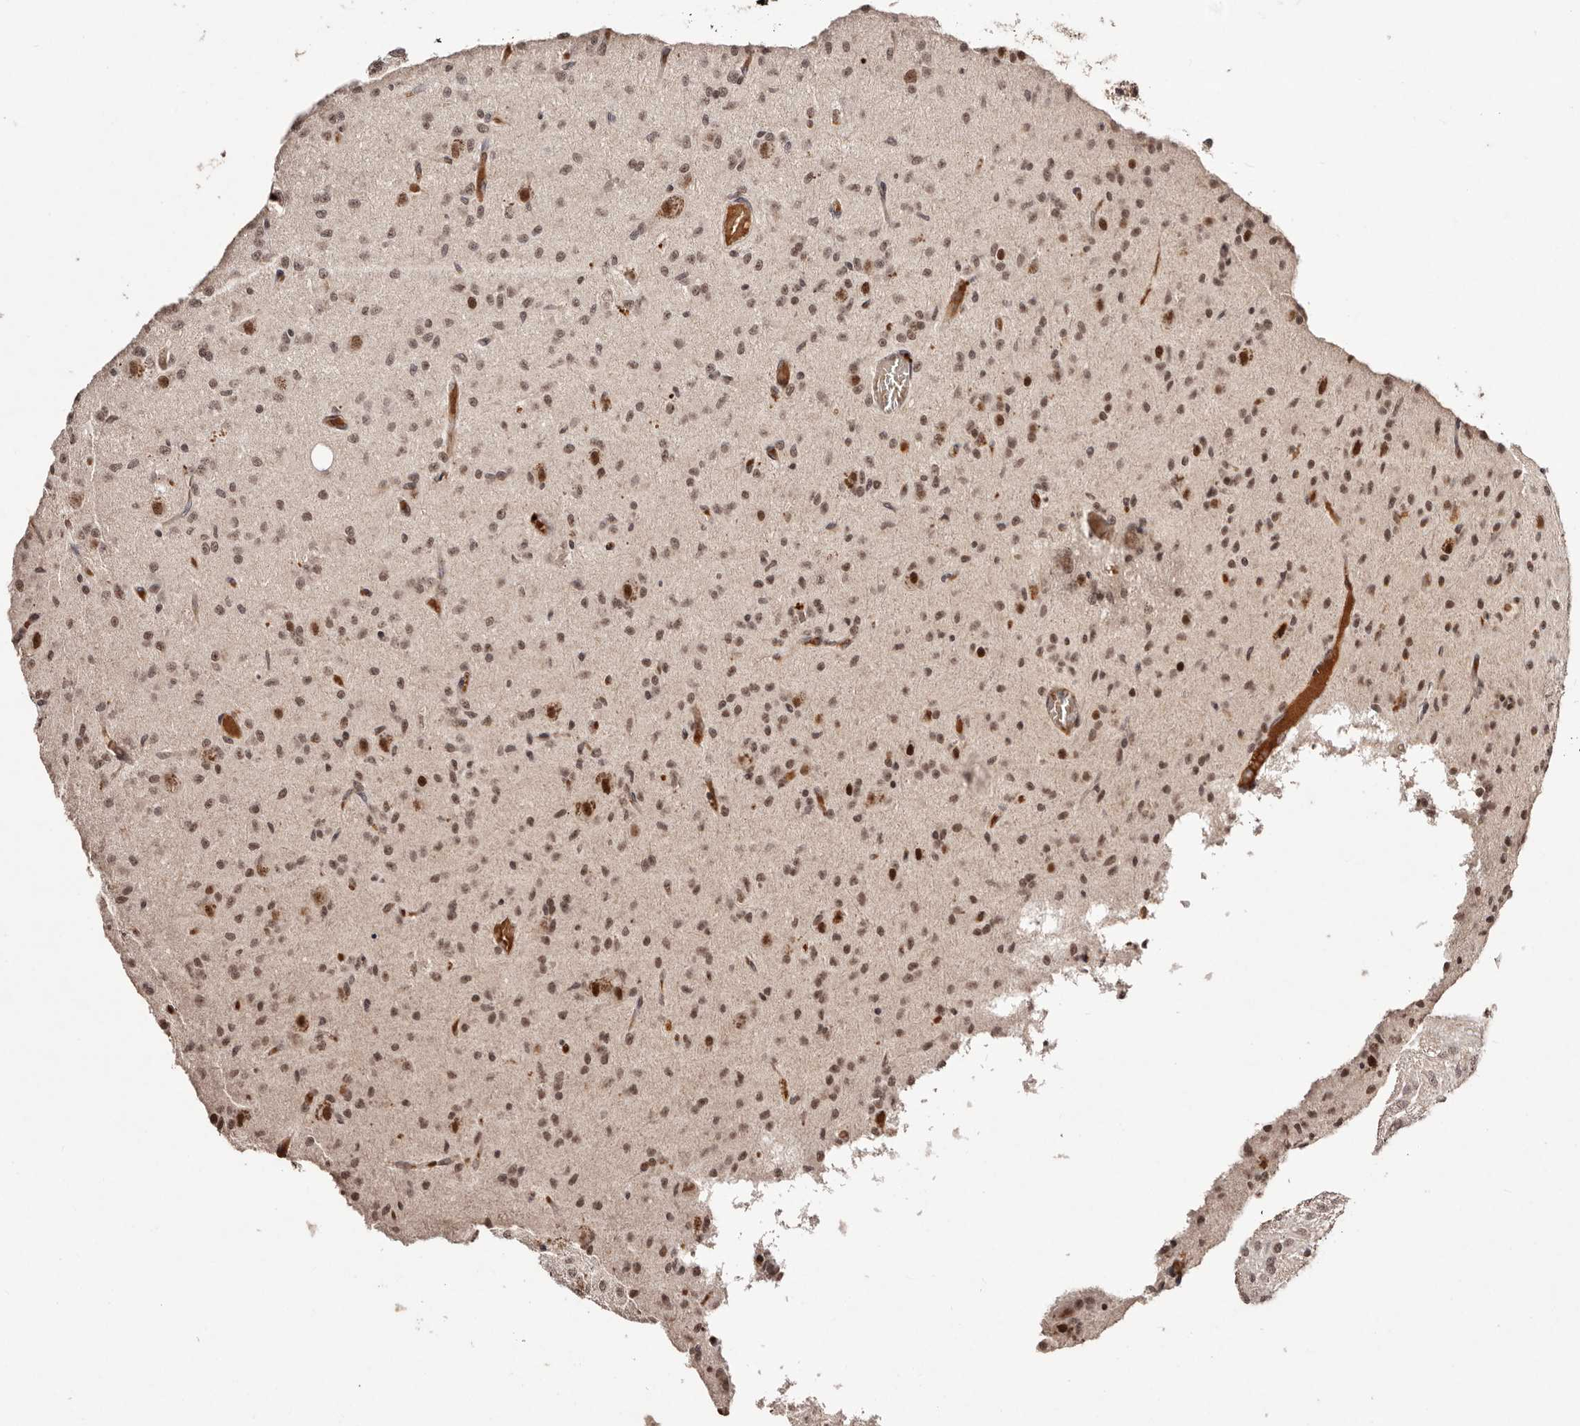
{"staining": {"intensity": "moderate", "quantity": ">75%", "location": "nuclear"}, "tissue": "glioma", "cell_type": "Tumor cells", "image_type": "cancer", "snomed": [{"axis": "morphology", "description": "Glioma, malignant, High grade"}, {"axis": "topography", "description": "Brain"}], "caption": "Immunohistochemical staining of glioma demonstrates moderate nuclear protein expression in about >75% of tumor cells.", "gene": "BICRAL", "patient": {"sex": "female", "age": 59}}